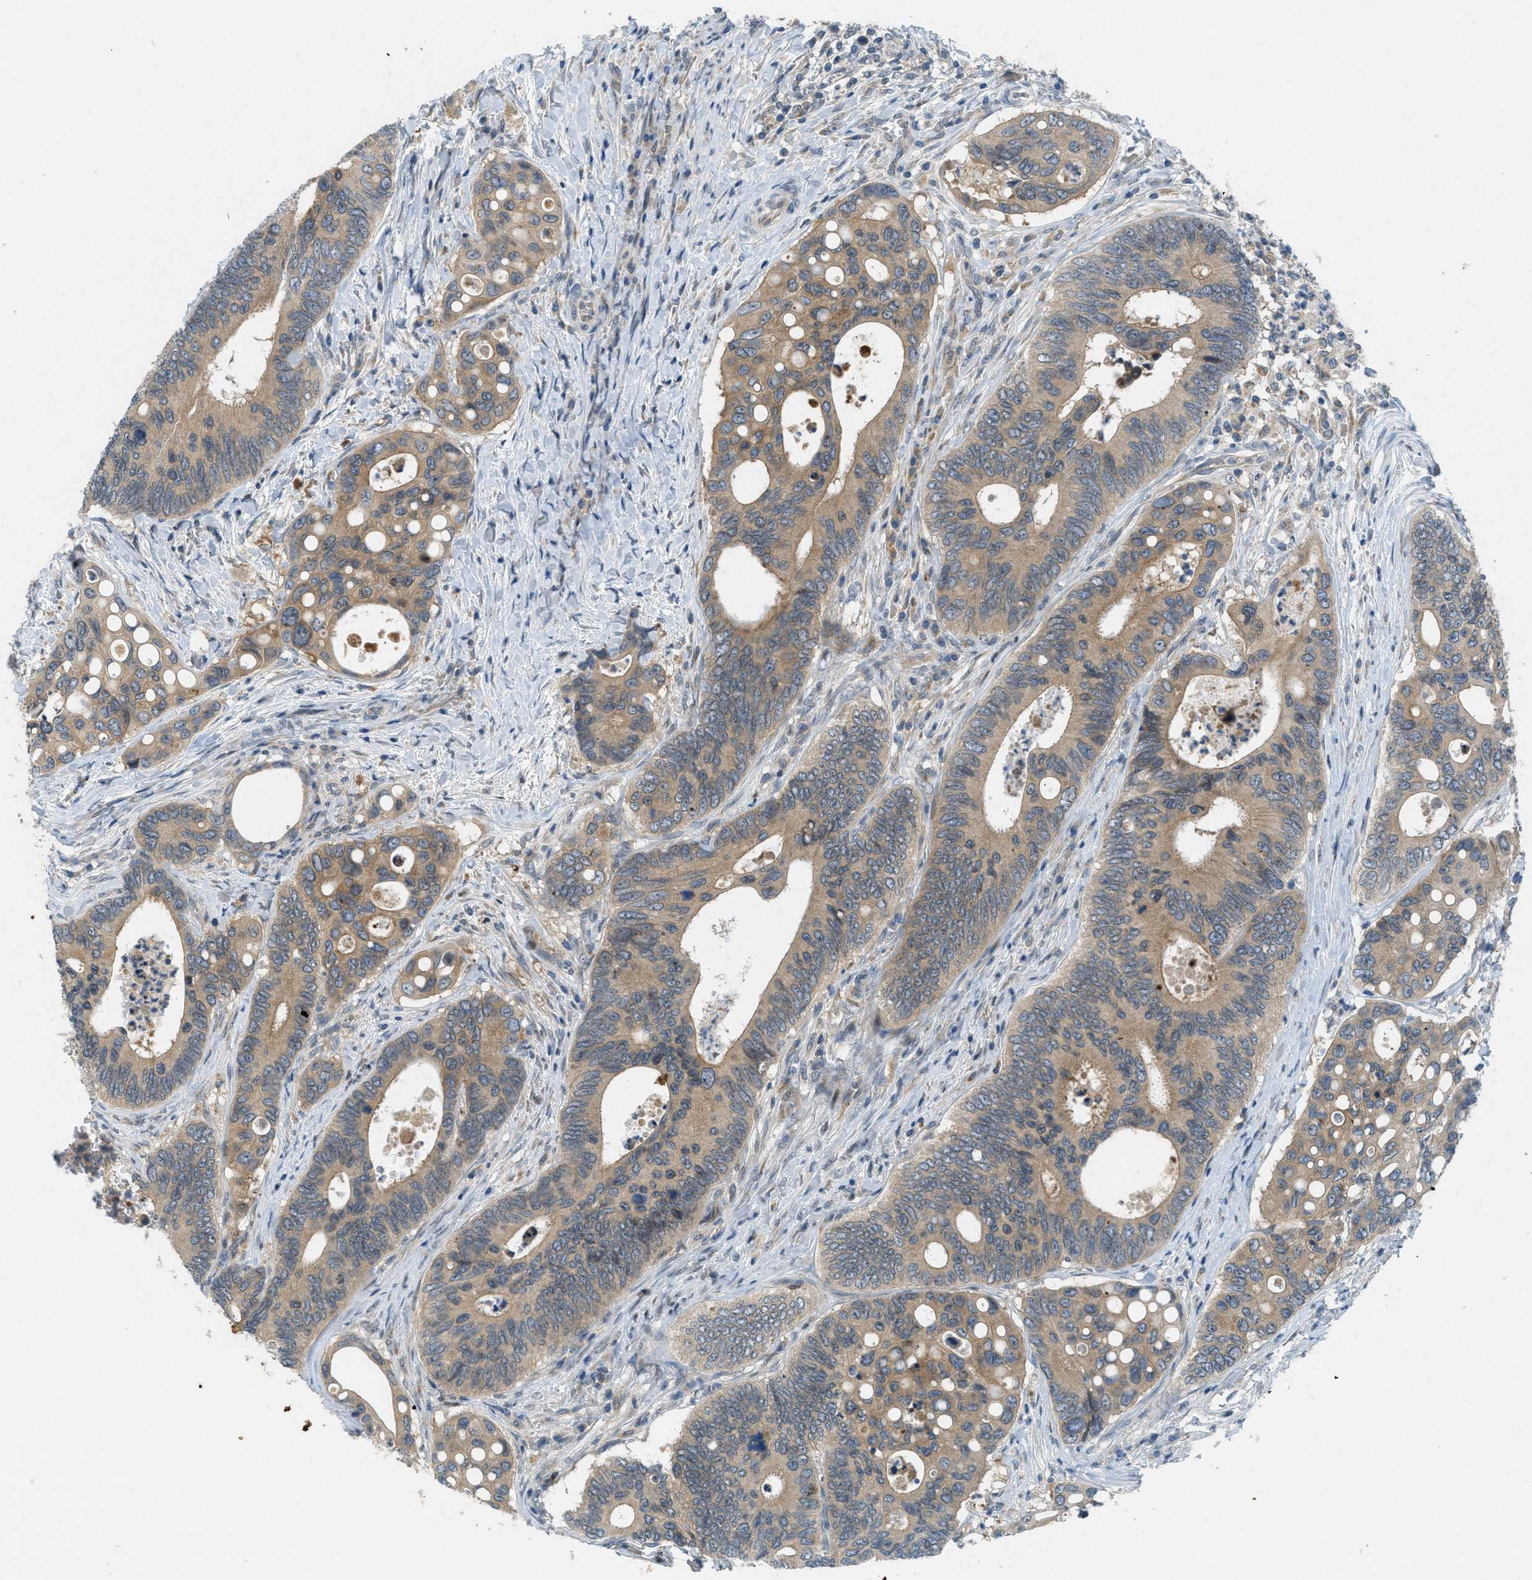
{"staining": {"intensity": "weak", "quantity": ">75%", "location": "cytoplasmic/membranous"}, "tissue": "colorectal cancer", "cell_type": "Tumor cells", "image_type": "cancer", "snomed": [{"axis": "morphology", "description": "Inflammation, NOS"}, {"axis": "morphology", "description": "Adenocarcinoma, NOS"}, {"axis": "topography", "description": "Colon"}], "caption": "This is an image of IHC staining of colorectal cancer (adenocarcinoma), which shows weak expression in the cytoplasmic/membranous of tumor cells.", "gene": "SIGMAR1", "patient": {"sex": "male", "age": 72}}